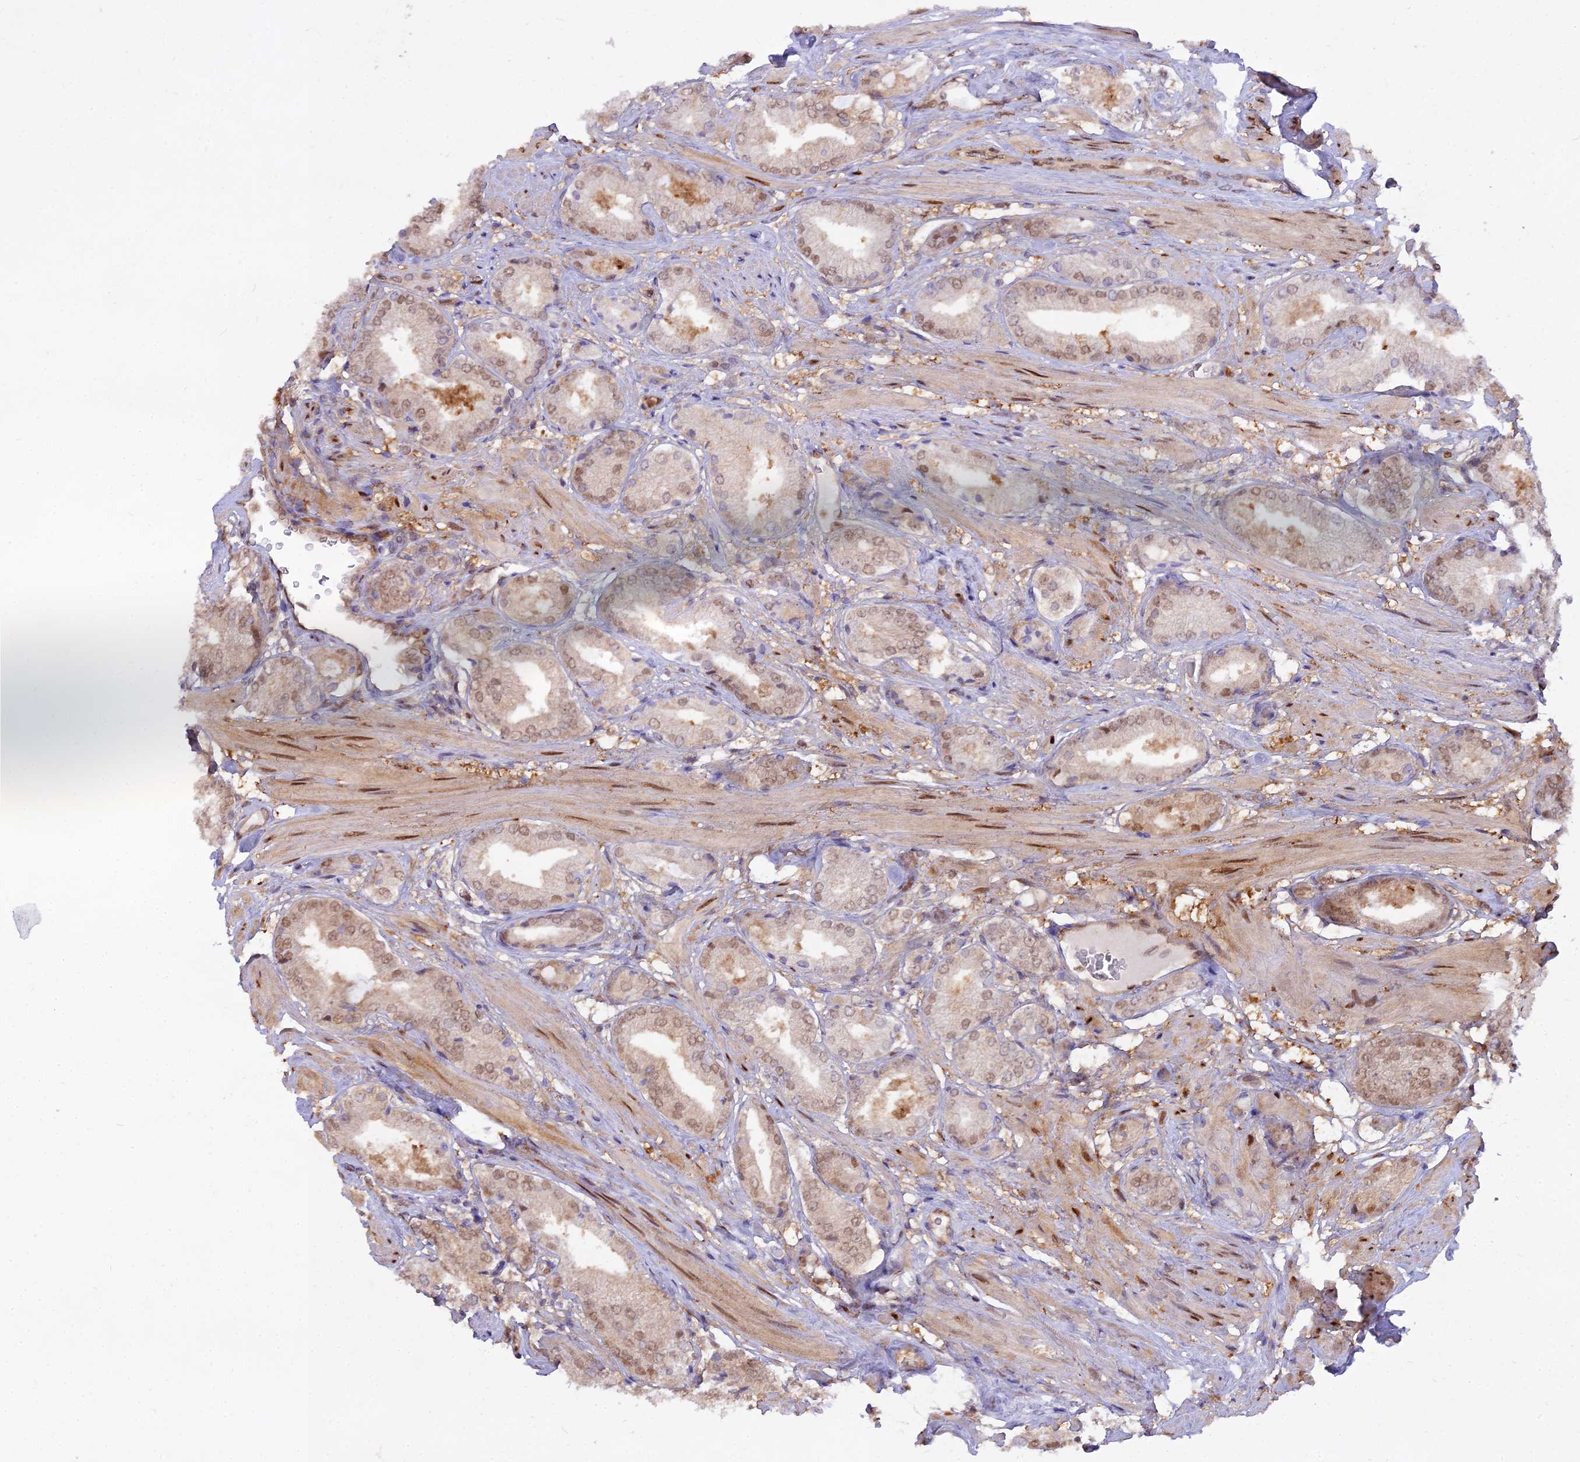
{"staining": {"intensity": "weak", "quantity": ">75%", "location": "nuclear"}, "tissue": "prostate cancer", "cell_type": "Tumor cells", "image_type": "cancer", "snomed": [{"axis": "morphology", "description": "Adenocarcinoma, High grade"}, {"axis": "topography", "description": "Prostate and seminal vesicle, NOS"}], "caption": "DAB immunohistochemical staining of human prostate cancer (high-grade adenocarcinoma) reveals weak nuclear protein expression in about >75% of tumor cells. (brown staining indicates protein expression, while blue staining denotes nuclei).", "gene": "NPEPL1", "patient": {"sex": "male", "age": 64}}